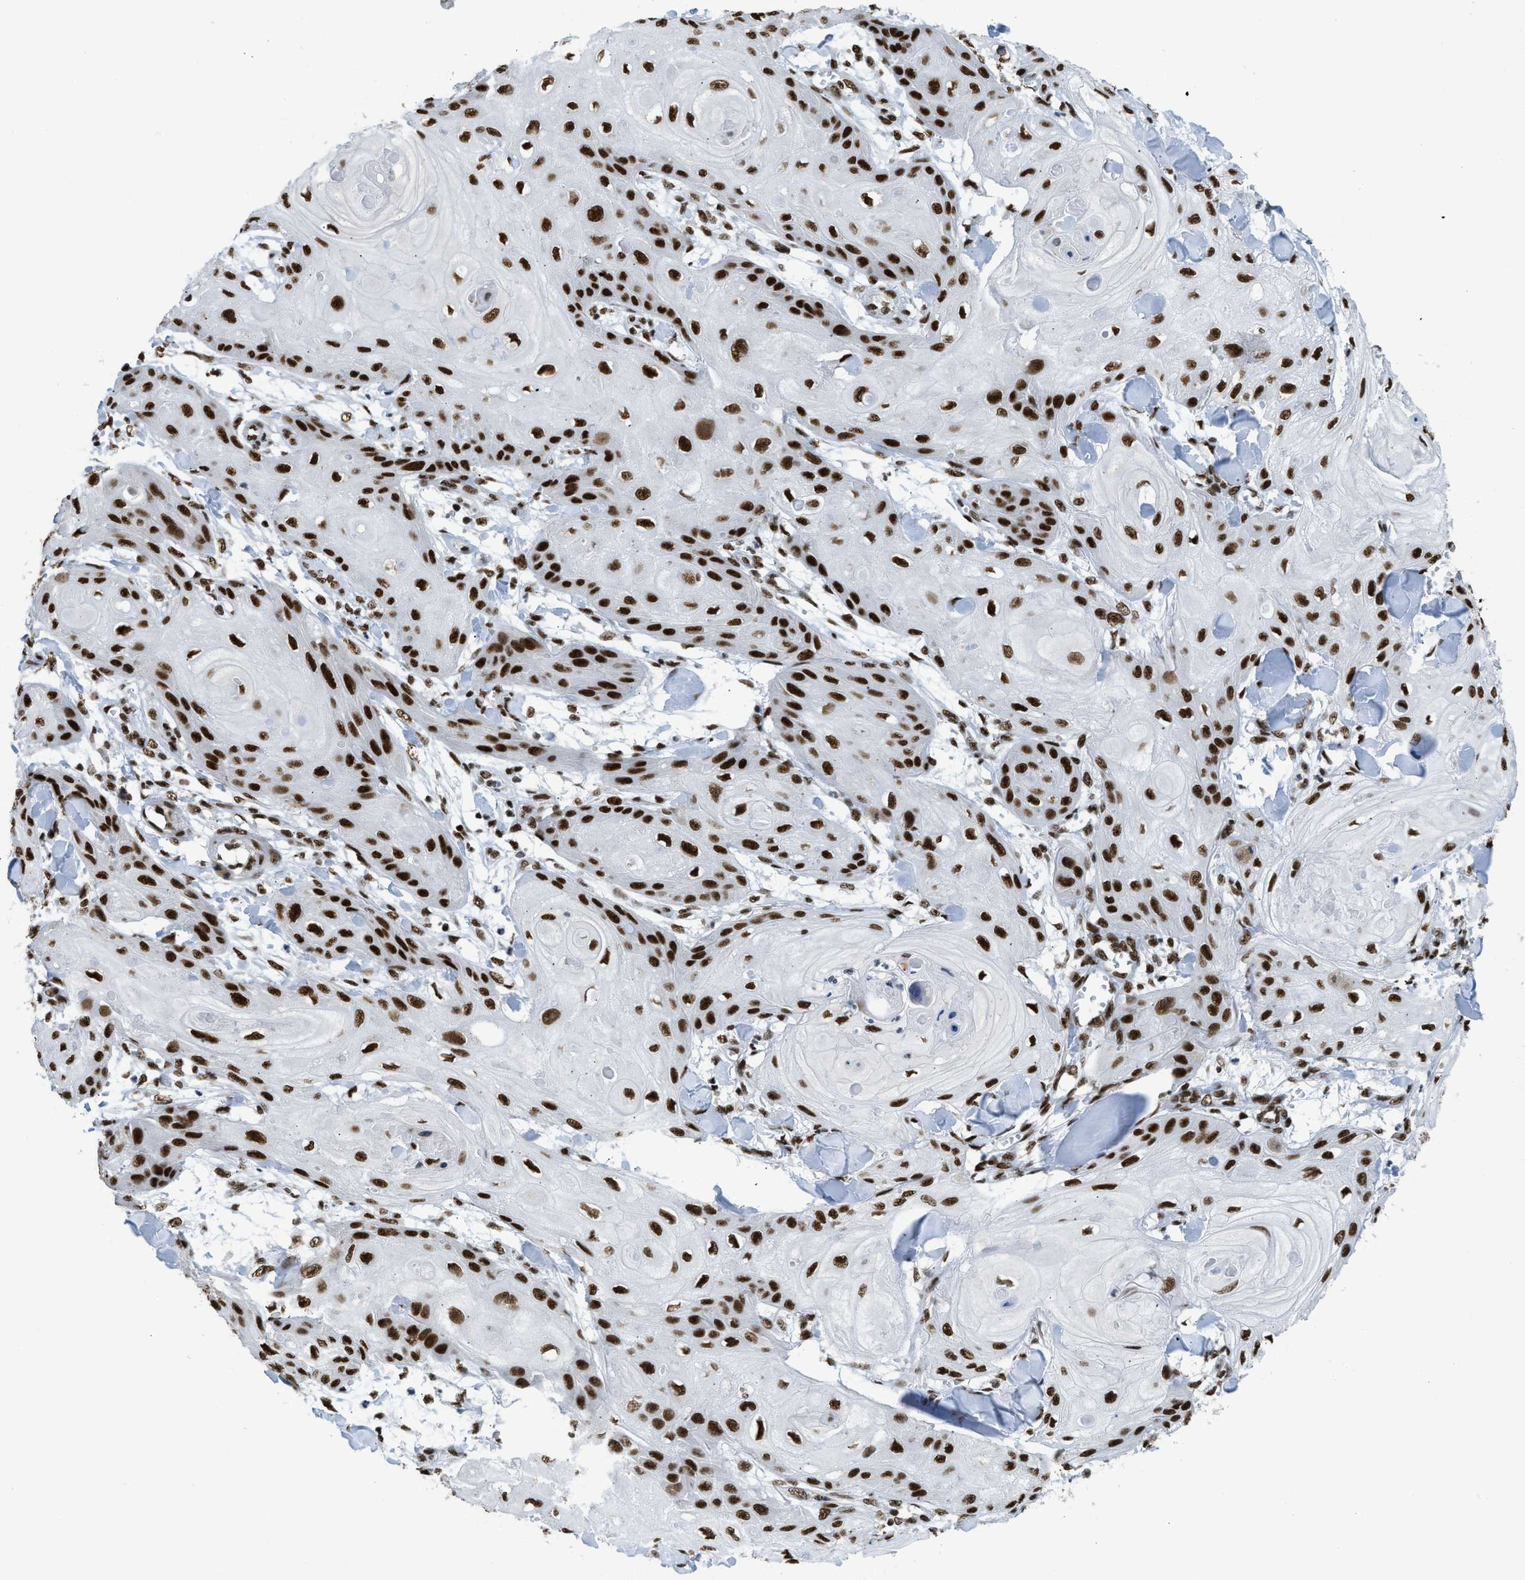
{"staining": {"intensity": "strong", "quantity": ">75%", "location": "nuclear"}, "tissue": "skin cancer", "cell_type": "Tumor cells", "image_type": "cancer", "snomed": [{"axis": "morphology", "description": "Squamous cell carcinoma, NOS"}, {"axis": "topography", "description": "Skin"}], "caption": "High-magnification brightfield microscopy of skin cancer (squamous cell carcinoma) stained with DAB (brown) and counterstained with hematoxylin (blue). tumor cells exhibit strong nuclear staining is appreciated in approximately>75% of cells.", "gene": "SCAF4", "patient": {"sex": "male", "age": 74}}